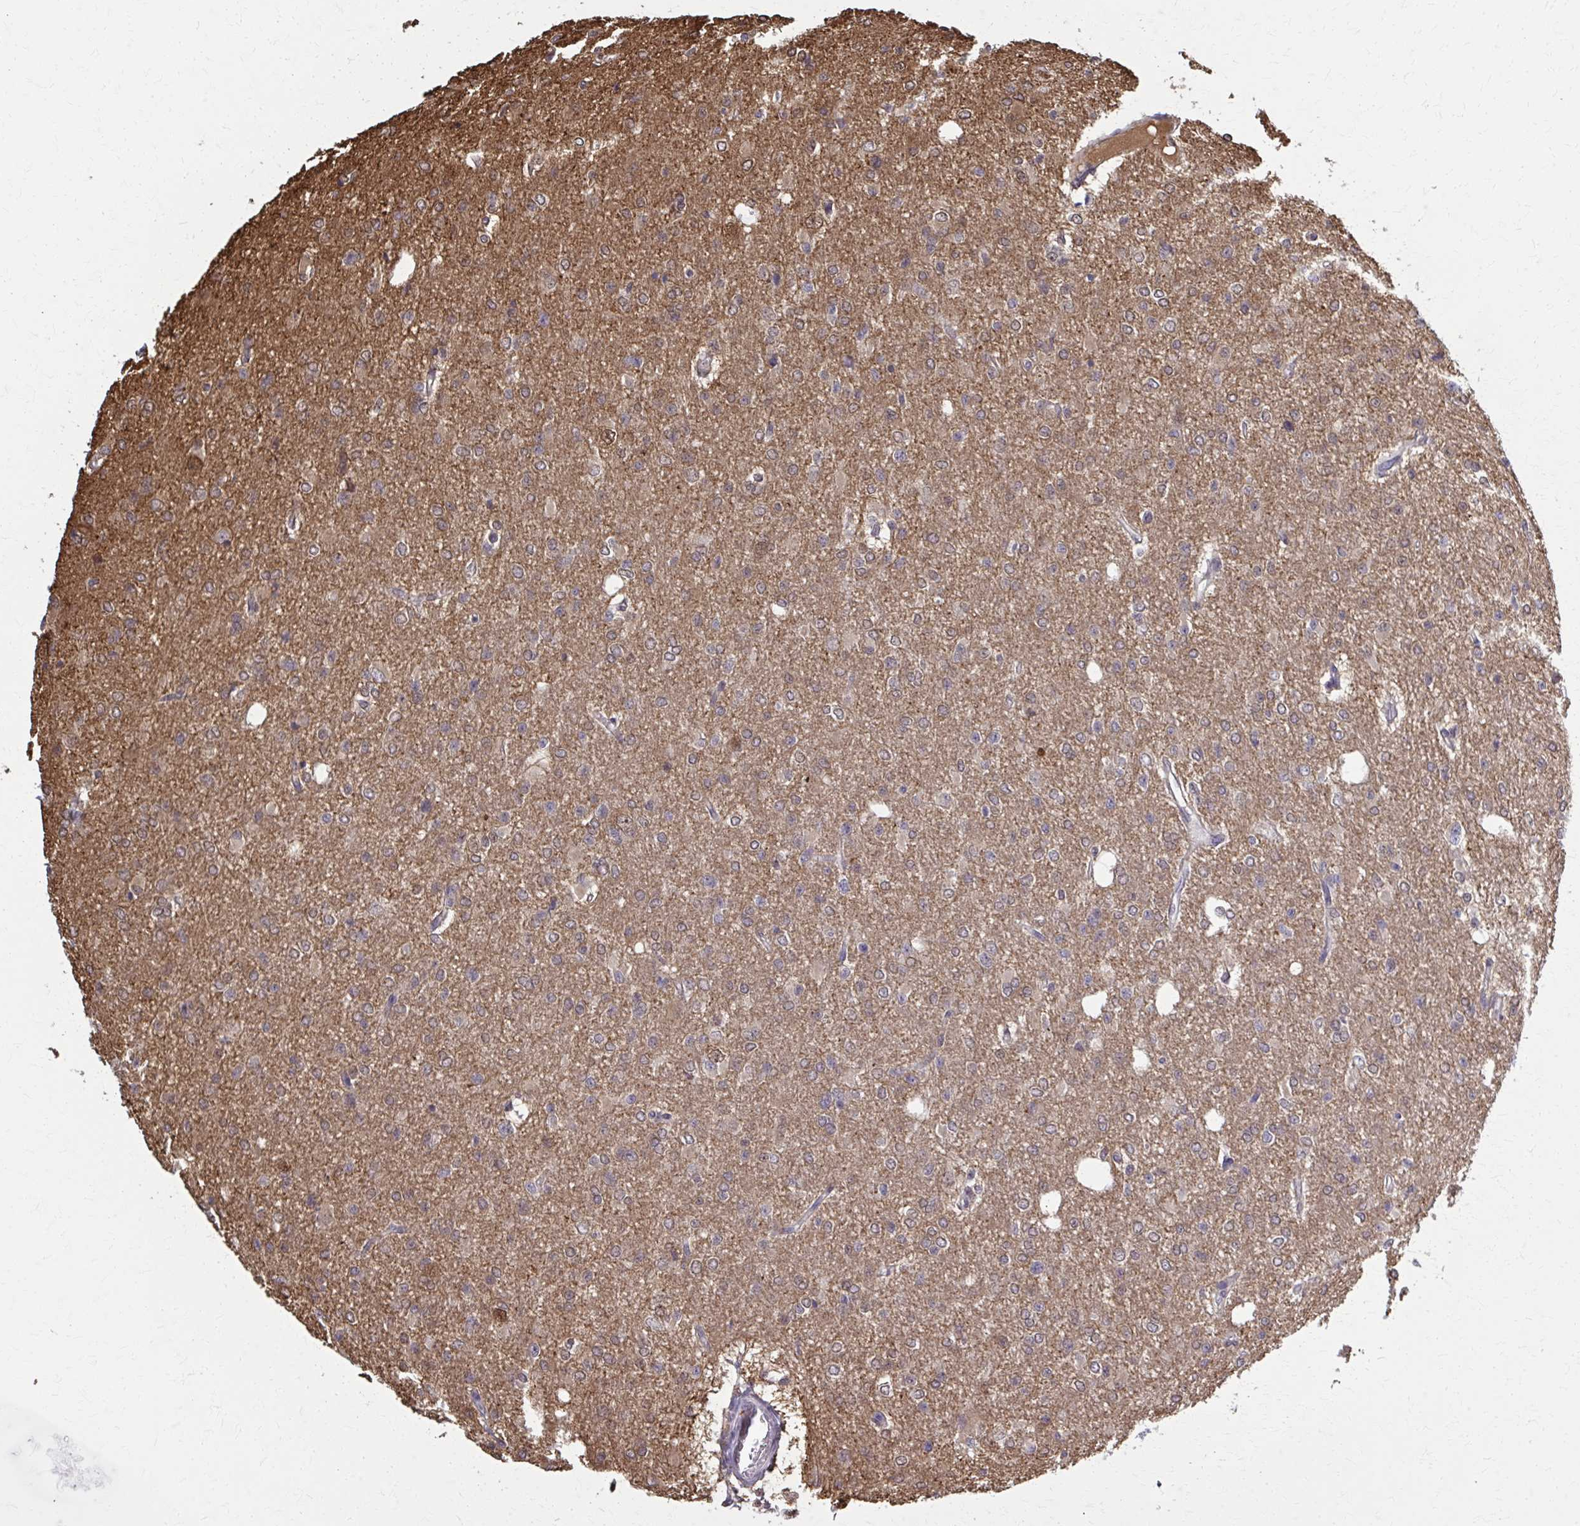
{"staining": {"intensity": "weak", "quantity": "25%-75%", "location": "cytoplasmic/membranous"}, "tissue": "glioma", "cell_type": "Tumor cells", "image_type": "cancer", "snomed": [{"axis": "morphology", "description": "Glioma, malignant, Low grade"}, {"axis": "topography", "description": "Brain"}], "caption": "Glioma stained for a protein shows weak cytoplasmic/membranous positivity in tumor cells.", "gene": "MDH1", "patient": {"sex": "male", "age": 26}}